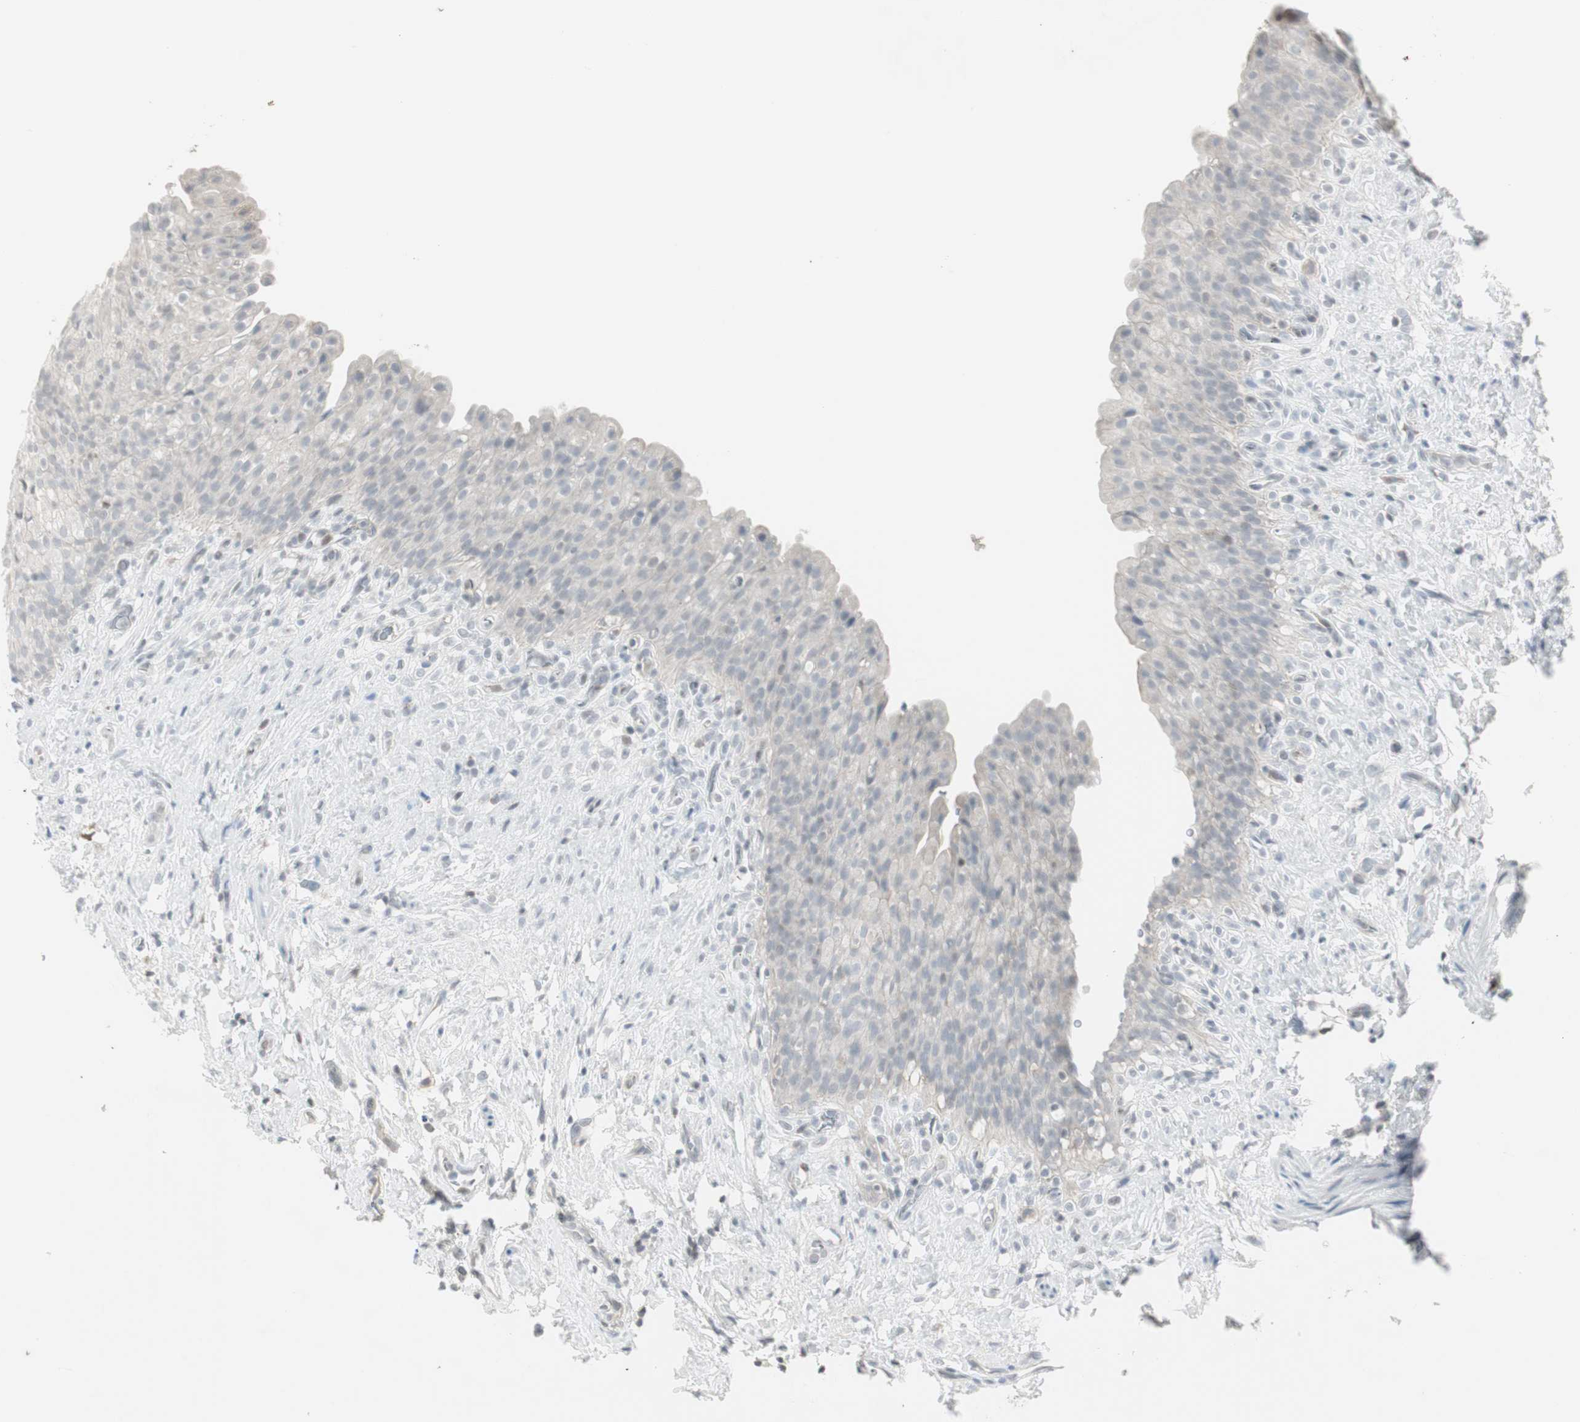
{"staining": {"intensity": "negative", "quantity": "none", "location": "none"}, "tissue": "urinary bladder", "cell_type": "Urothelial cells", "image_type": "normal", "snomed": [{"axis": "morphology", "description": "Normal tissue, NOS"}, {"axis": "topography", "description": "Urinary bladder"}], "caption": "An immunohistochemistry (IHC) photomicrograph of benign urinary bladder is shown. There is no staining in urothelial cells of urinary bladder.", "gene": "MAP4K4", "patient": {"sex": "female", "age": 79}}